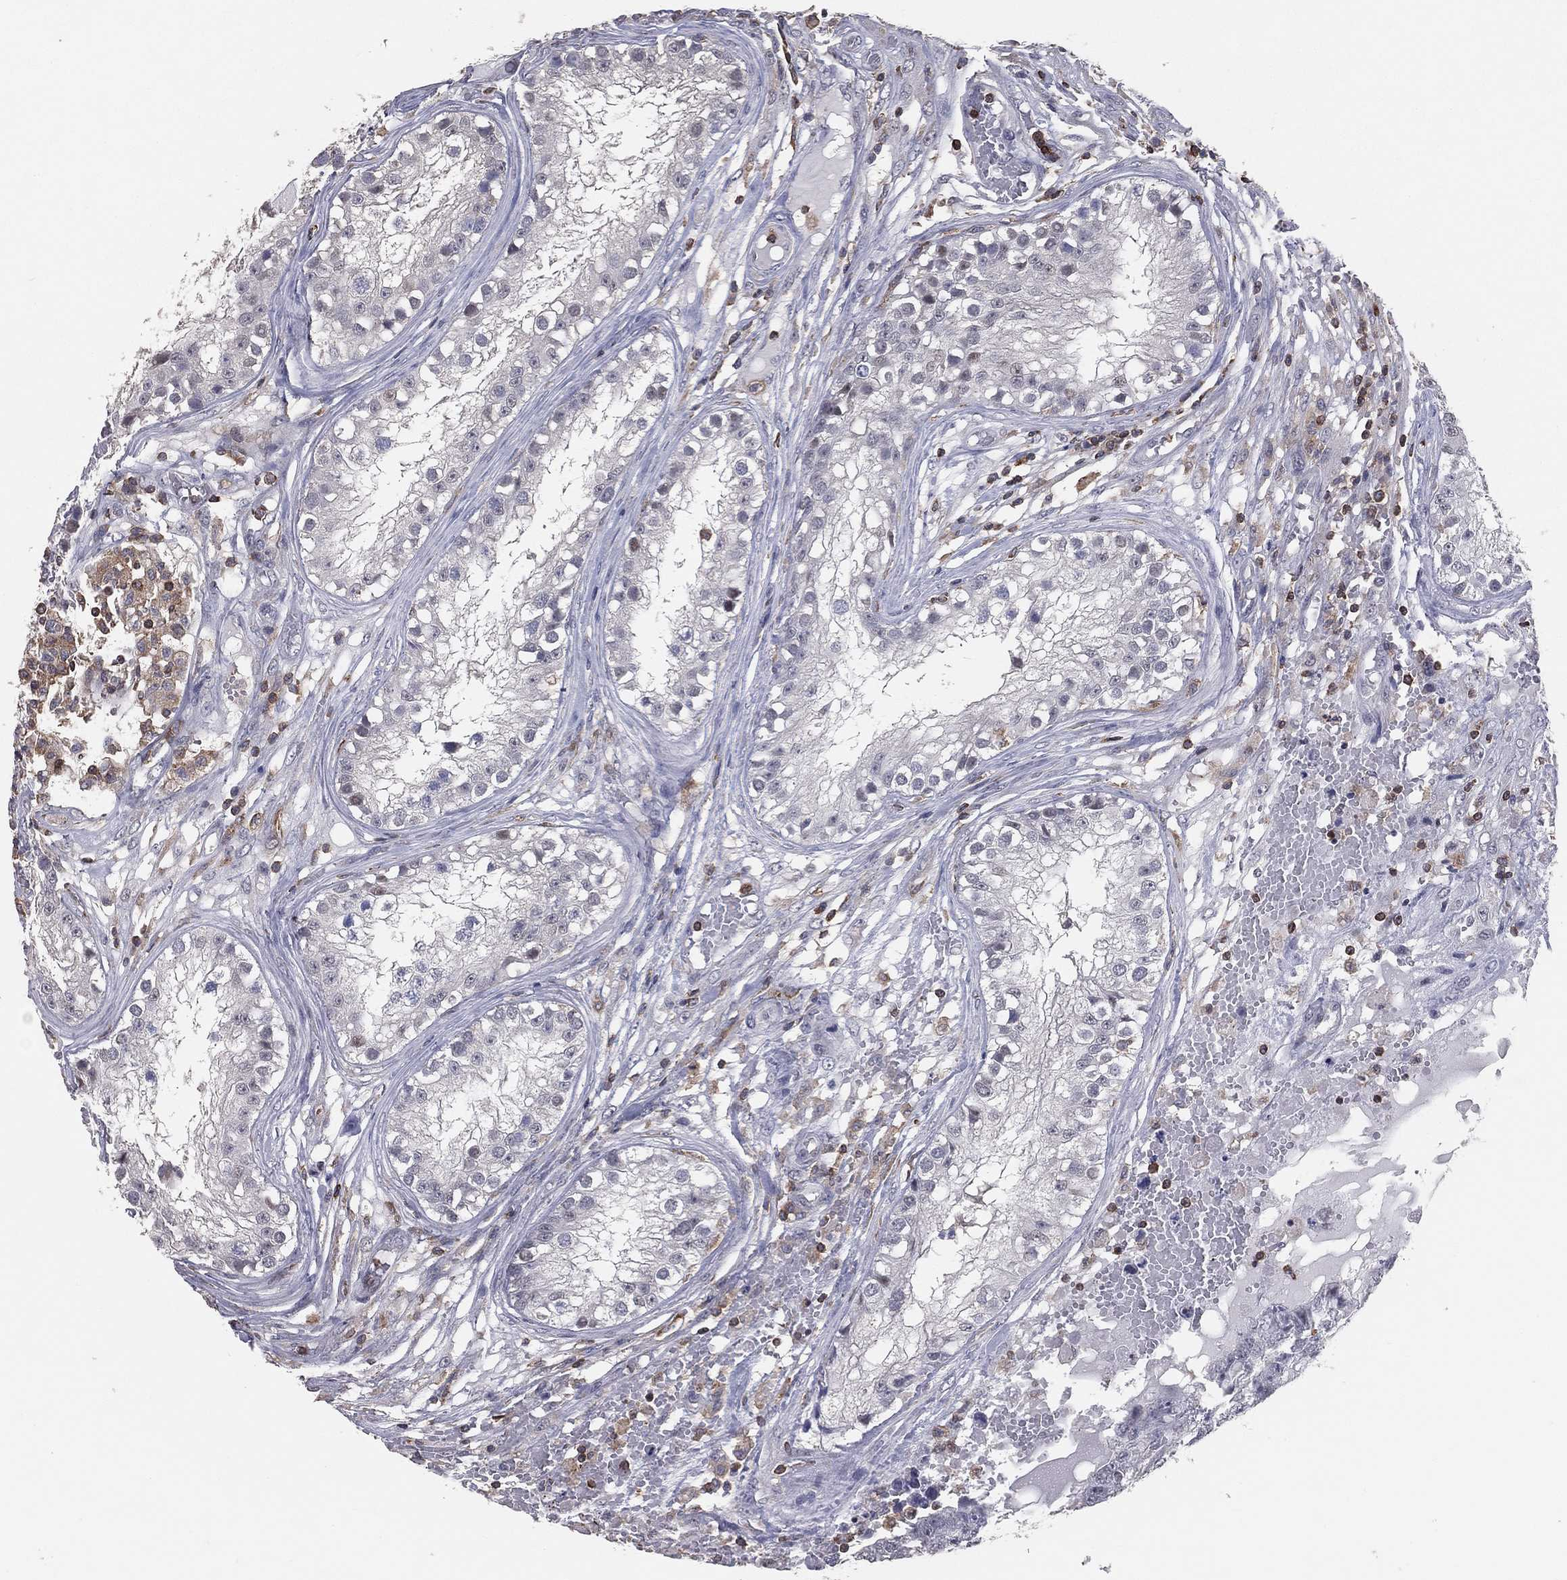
{"staining": {"intensity": "negative", "quantity": "none", "location": "none"}, "tissue": "testis cancer", "cell_type": "Tumor cells", "image_type": "cancer", "snomed": [{"axis": "morphology", "description": "Carcinoma, Embryonal, NOS"}, {"axis": "topography", "description": "Testis"}], "caption": "IHC photomicrograph of testis cancer (embryonal carcinoma) stained for a protein (brown), which displays no staining in tumor cells.", "gene": "PSTPIP1", "patient": {"sex": "male", "age": 25}}